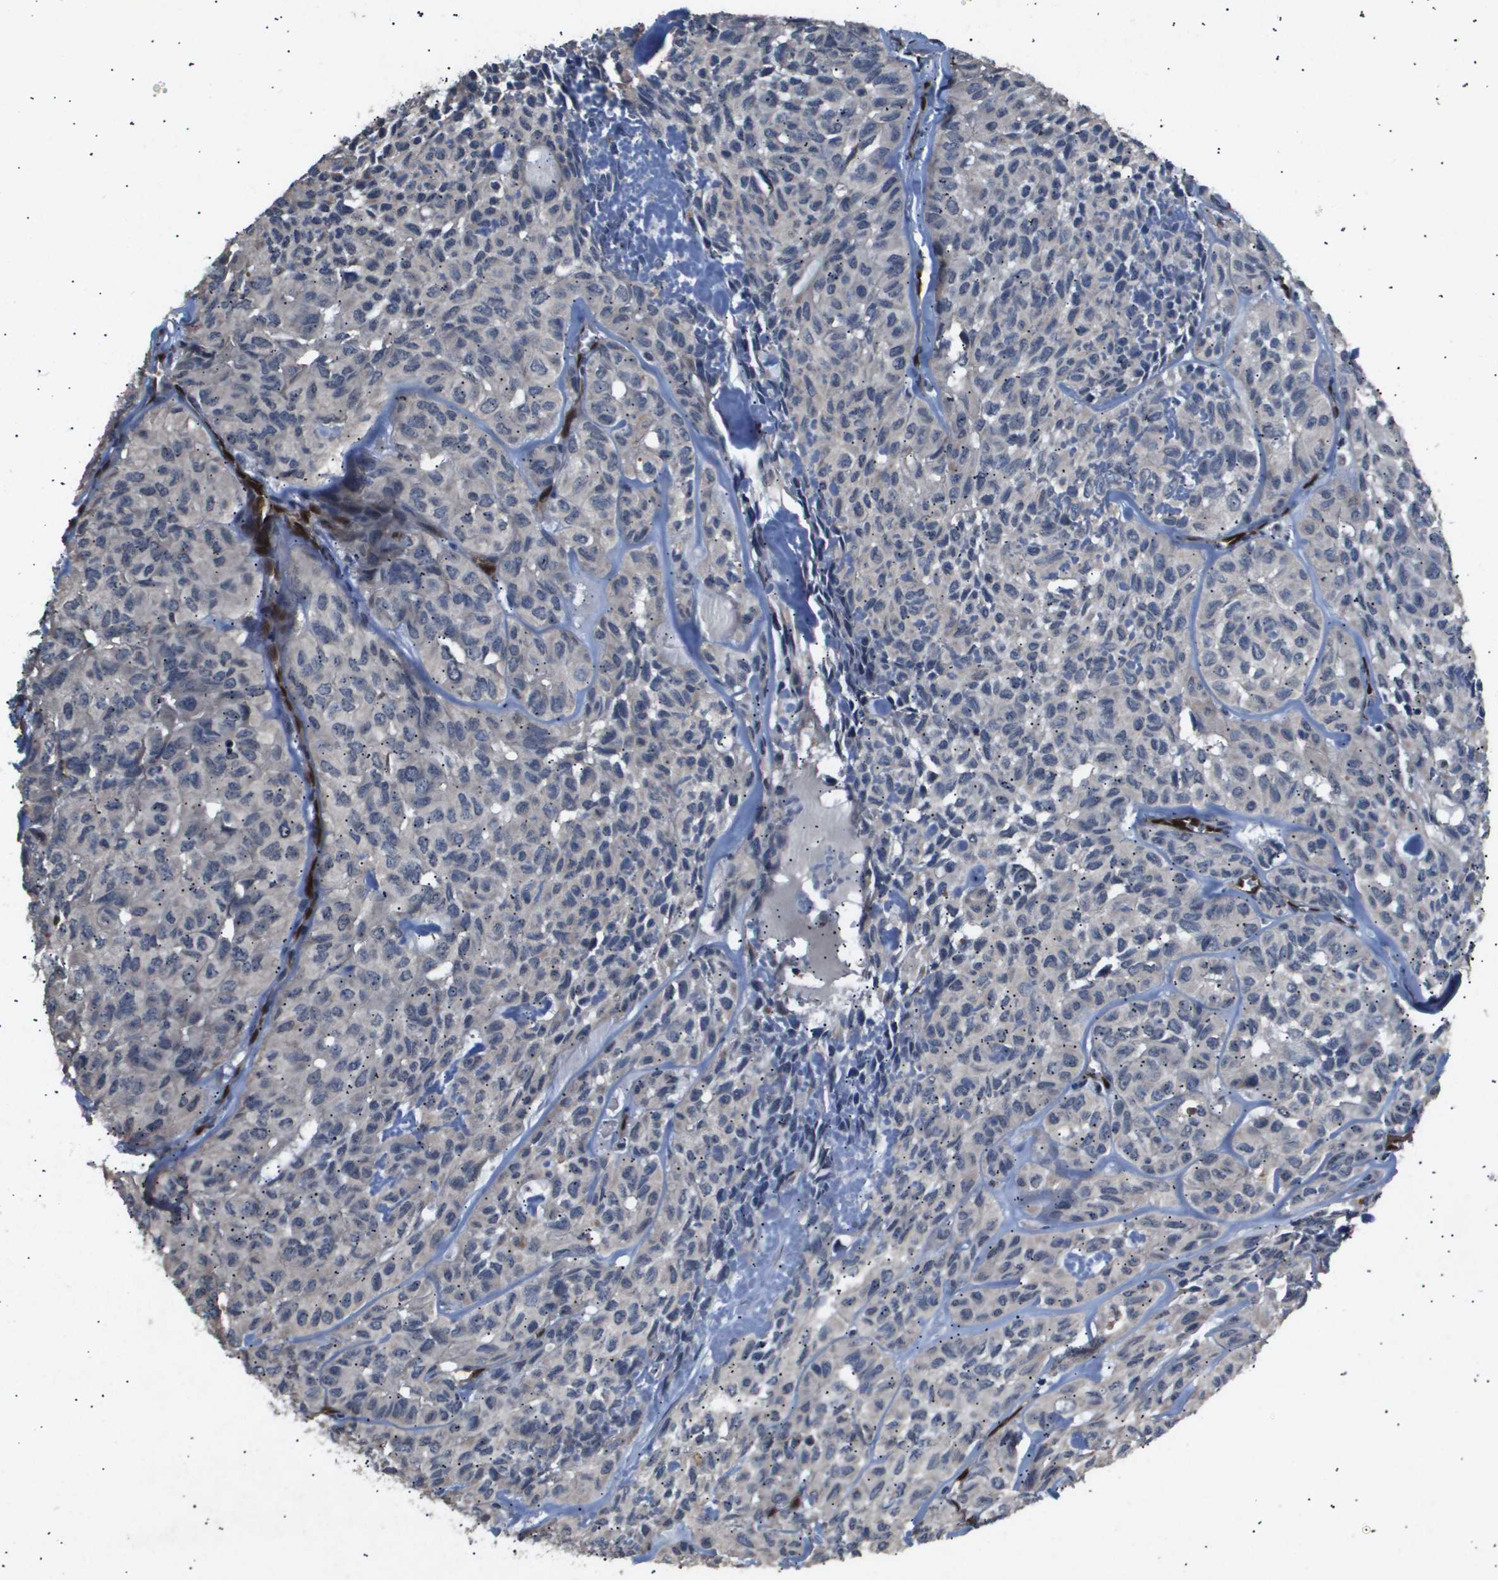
{"staining": {"intensity": "negative", "quantity": "none", "location": "none"}, "tissue": "head and neck cancer", "cell_type": "Tumor cells", "image_type": "cancer", "snomed": [{"axis": "morphology", "description": "Adenocarcinoma, NOS"}, {"axis": "topography", "description": "Salivary gland, NOS"}, {"axis": "topography", "description": "Head-Neck"}], "caption": "The micrograph displays no significant expression in tumor cells of head and neck cancer (adenocarcinoma). Nuclei are stained in blue.", "gene": "ERG", "patient": {"sex": "female", "age": 76}}